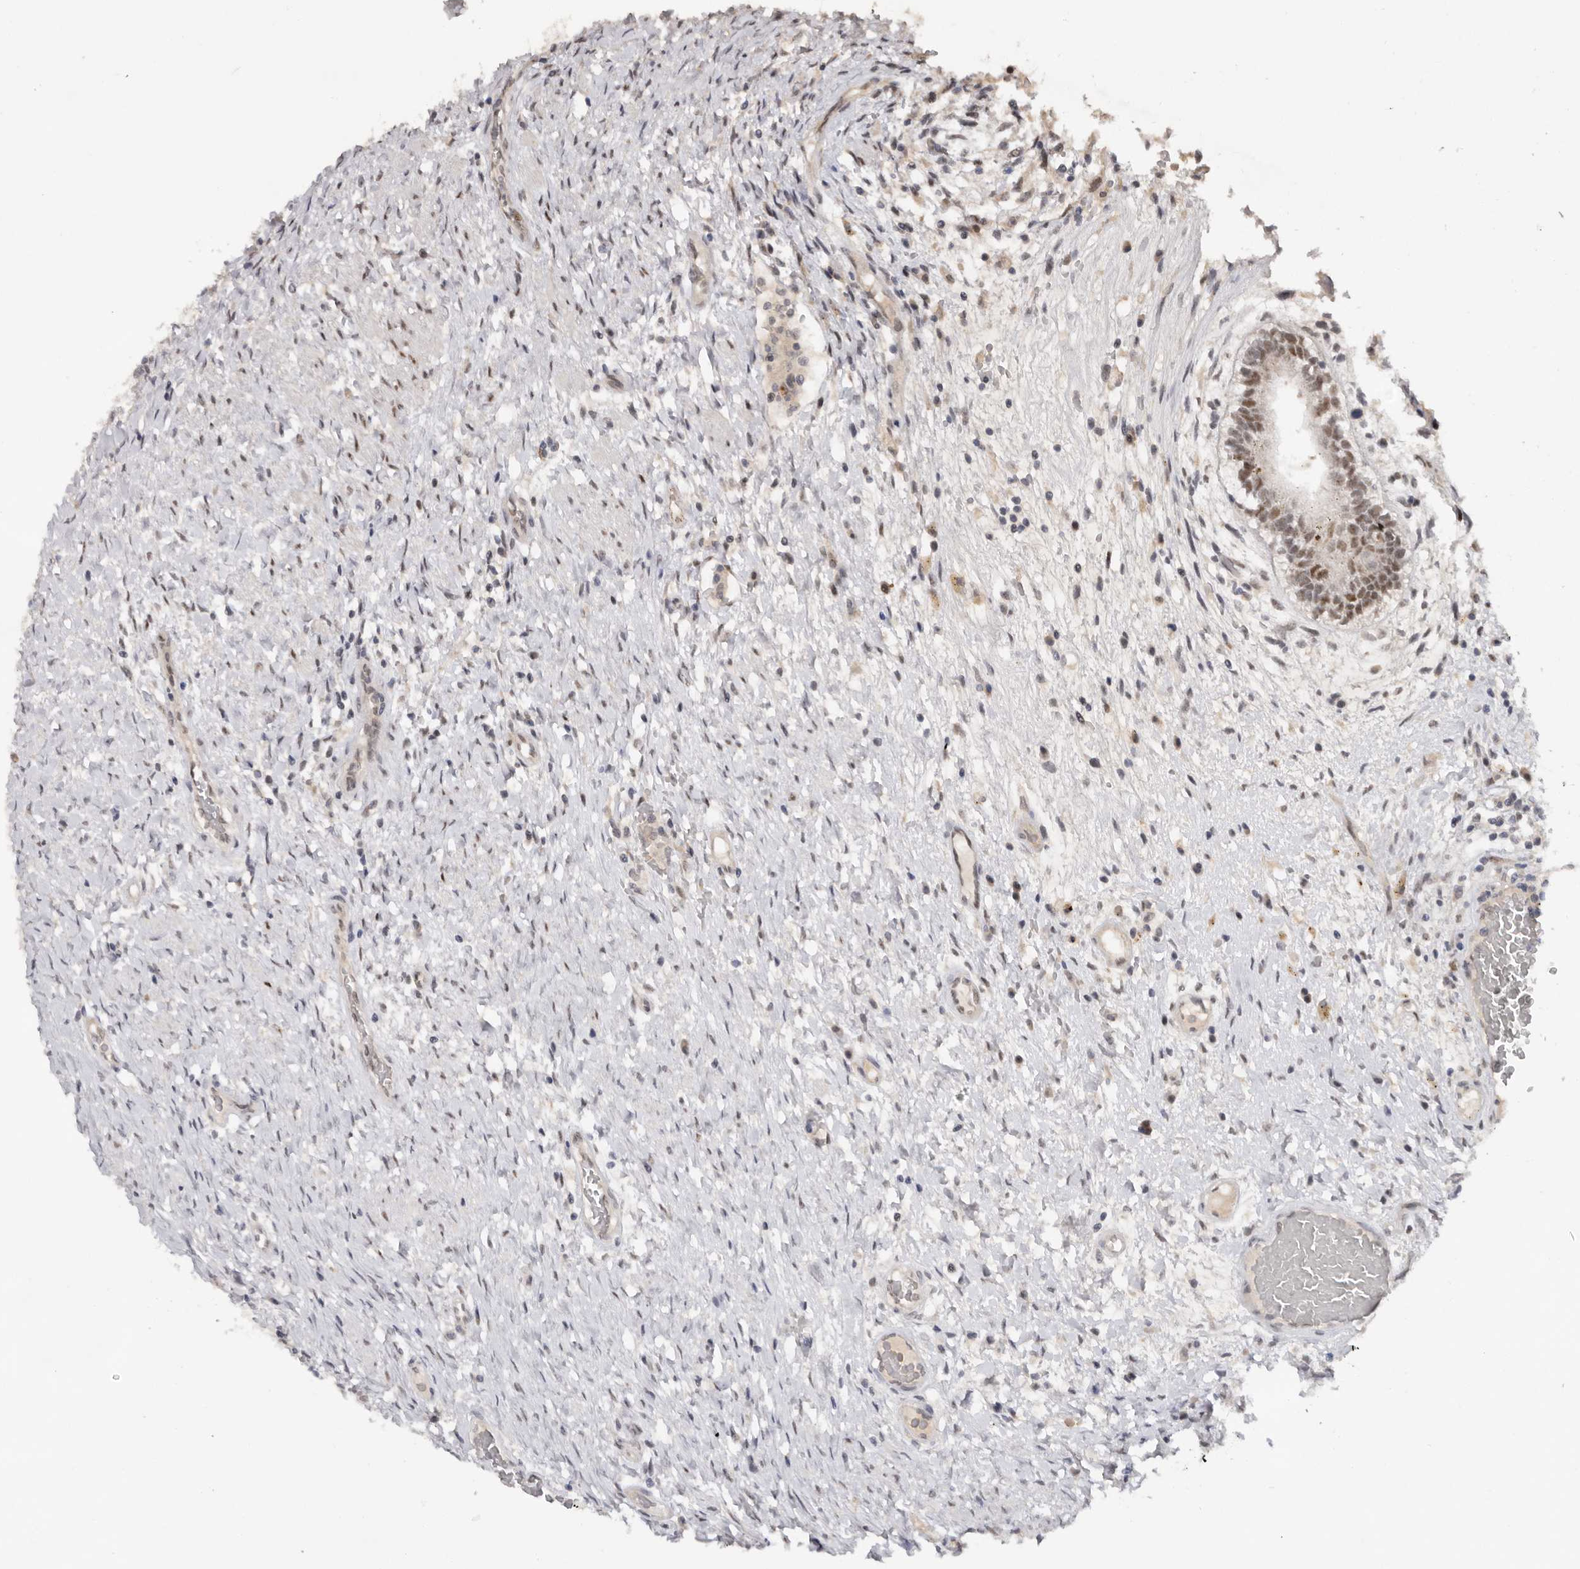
{"staining": {"intensity": "moderate", "quantity": ">75%", "location": "nuclear"}, "tissue": "testis cancer", "cell_type": "Tumor cells", "image_type": "cancer", "snomed": [{"axis": "morphology", "description": "Carcinoma, Embryonal, NOS"}, {"axis": "topography", "description": "Testis"}], "caption": "Embryonal carcinoma (testis) tissue shows moderate nuclear staining in approximately >75% of tumor cells, visualized by immunohistochemistry. The protein is shown in brown color, while the nuclei are stained blue.", "gene": "BRCA2", "patient": {"sex": "male", "age": 26}}